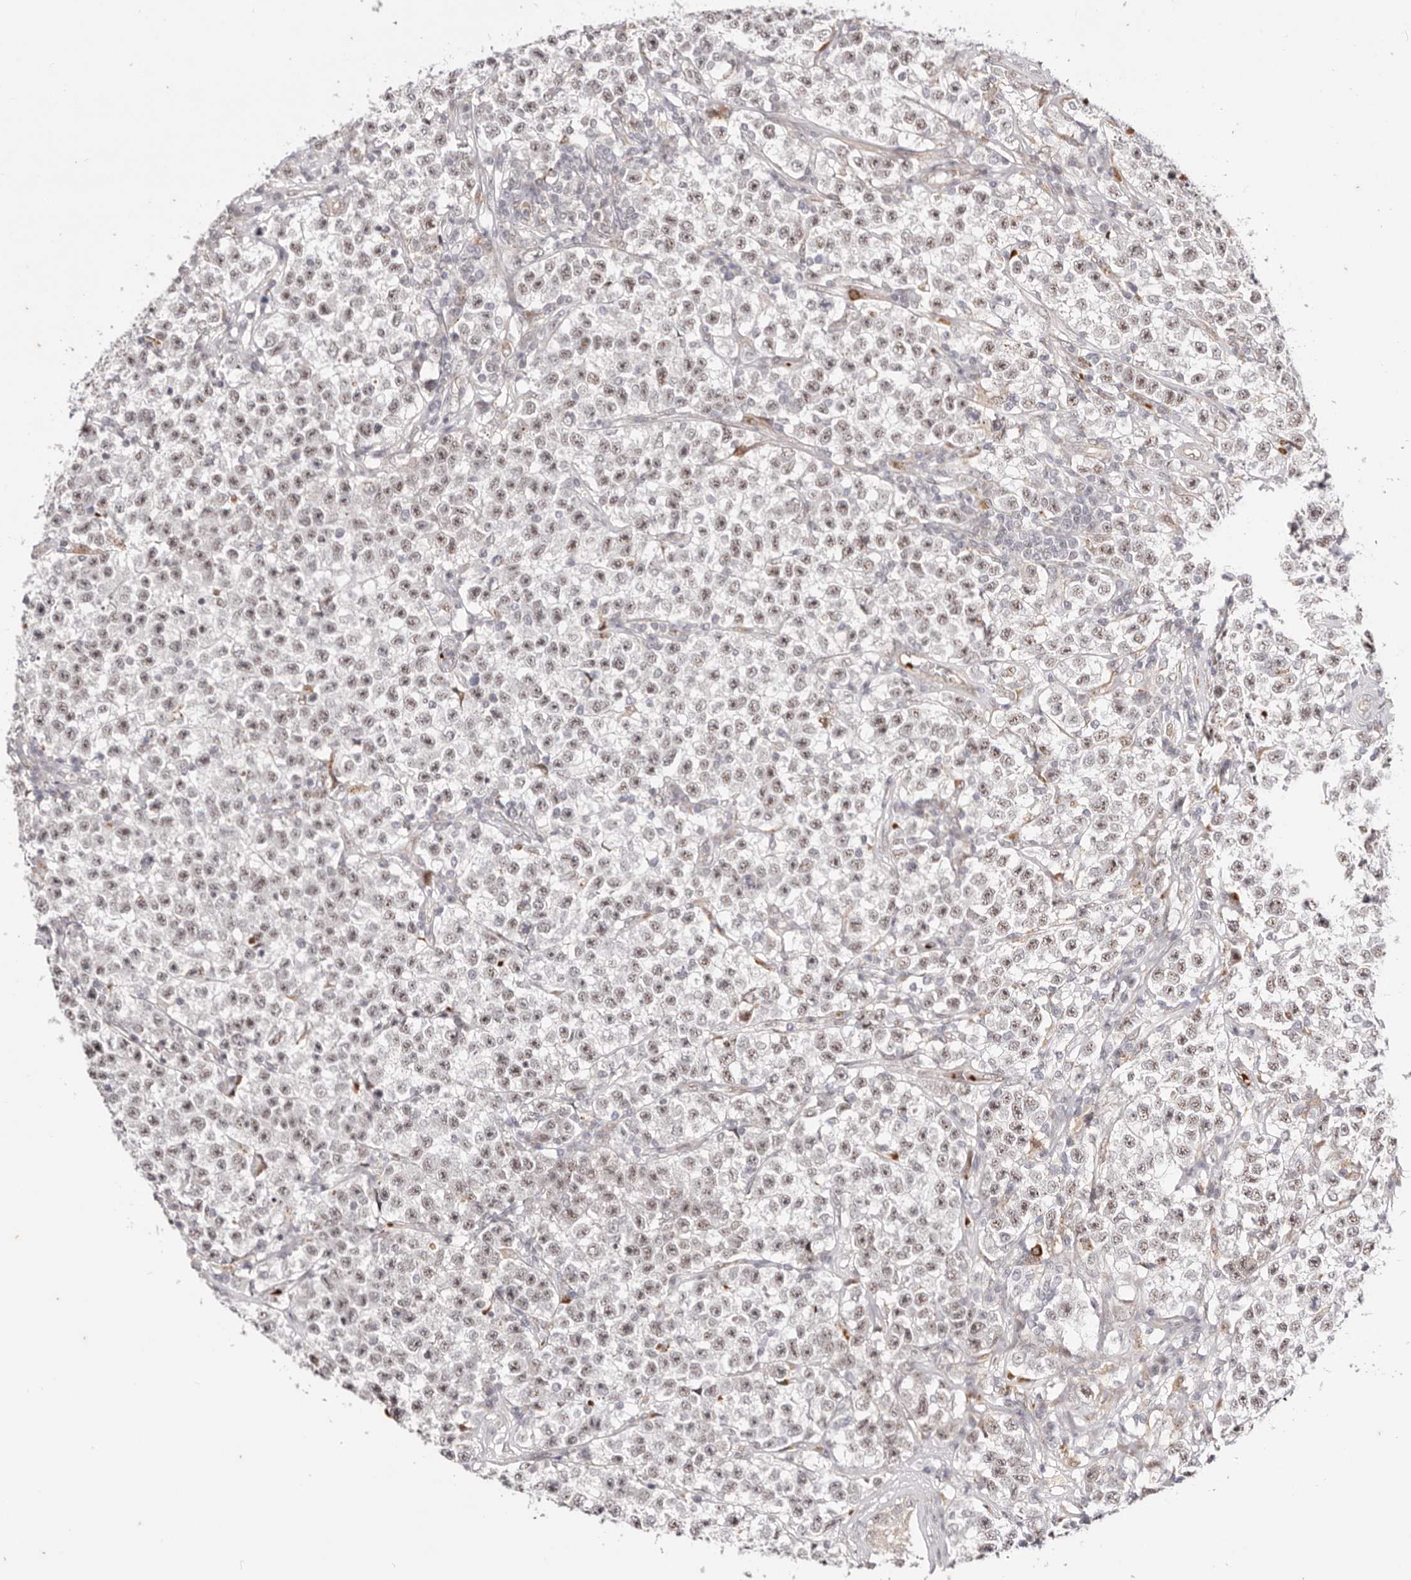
{"staining": {"intensity": "moderate", "quantity": ">75%", "location": "nuclear"}, "tissue": "testis cancer", "cell_type": "Tumor cells", "image_type": "cancer", "snomed": [{"axis": "morphology", "description": "Seminoma, NOS"}, {"axis": "topography", "description": "Testis"}], "caption": "Protein expression analysis of testis seminoma demonstrates moderate nuclear positivity in approximately >75% of tumor cells.", "gene": "WRN", "patient": {"sex": "male", "age": 22}}